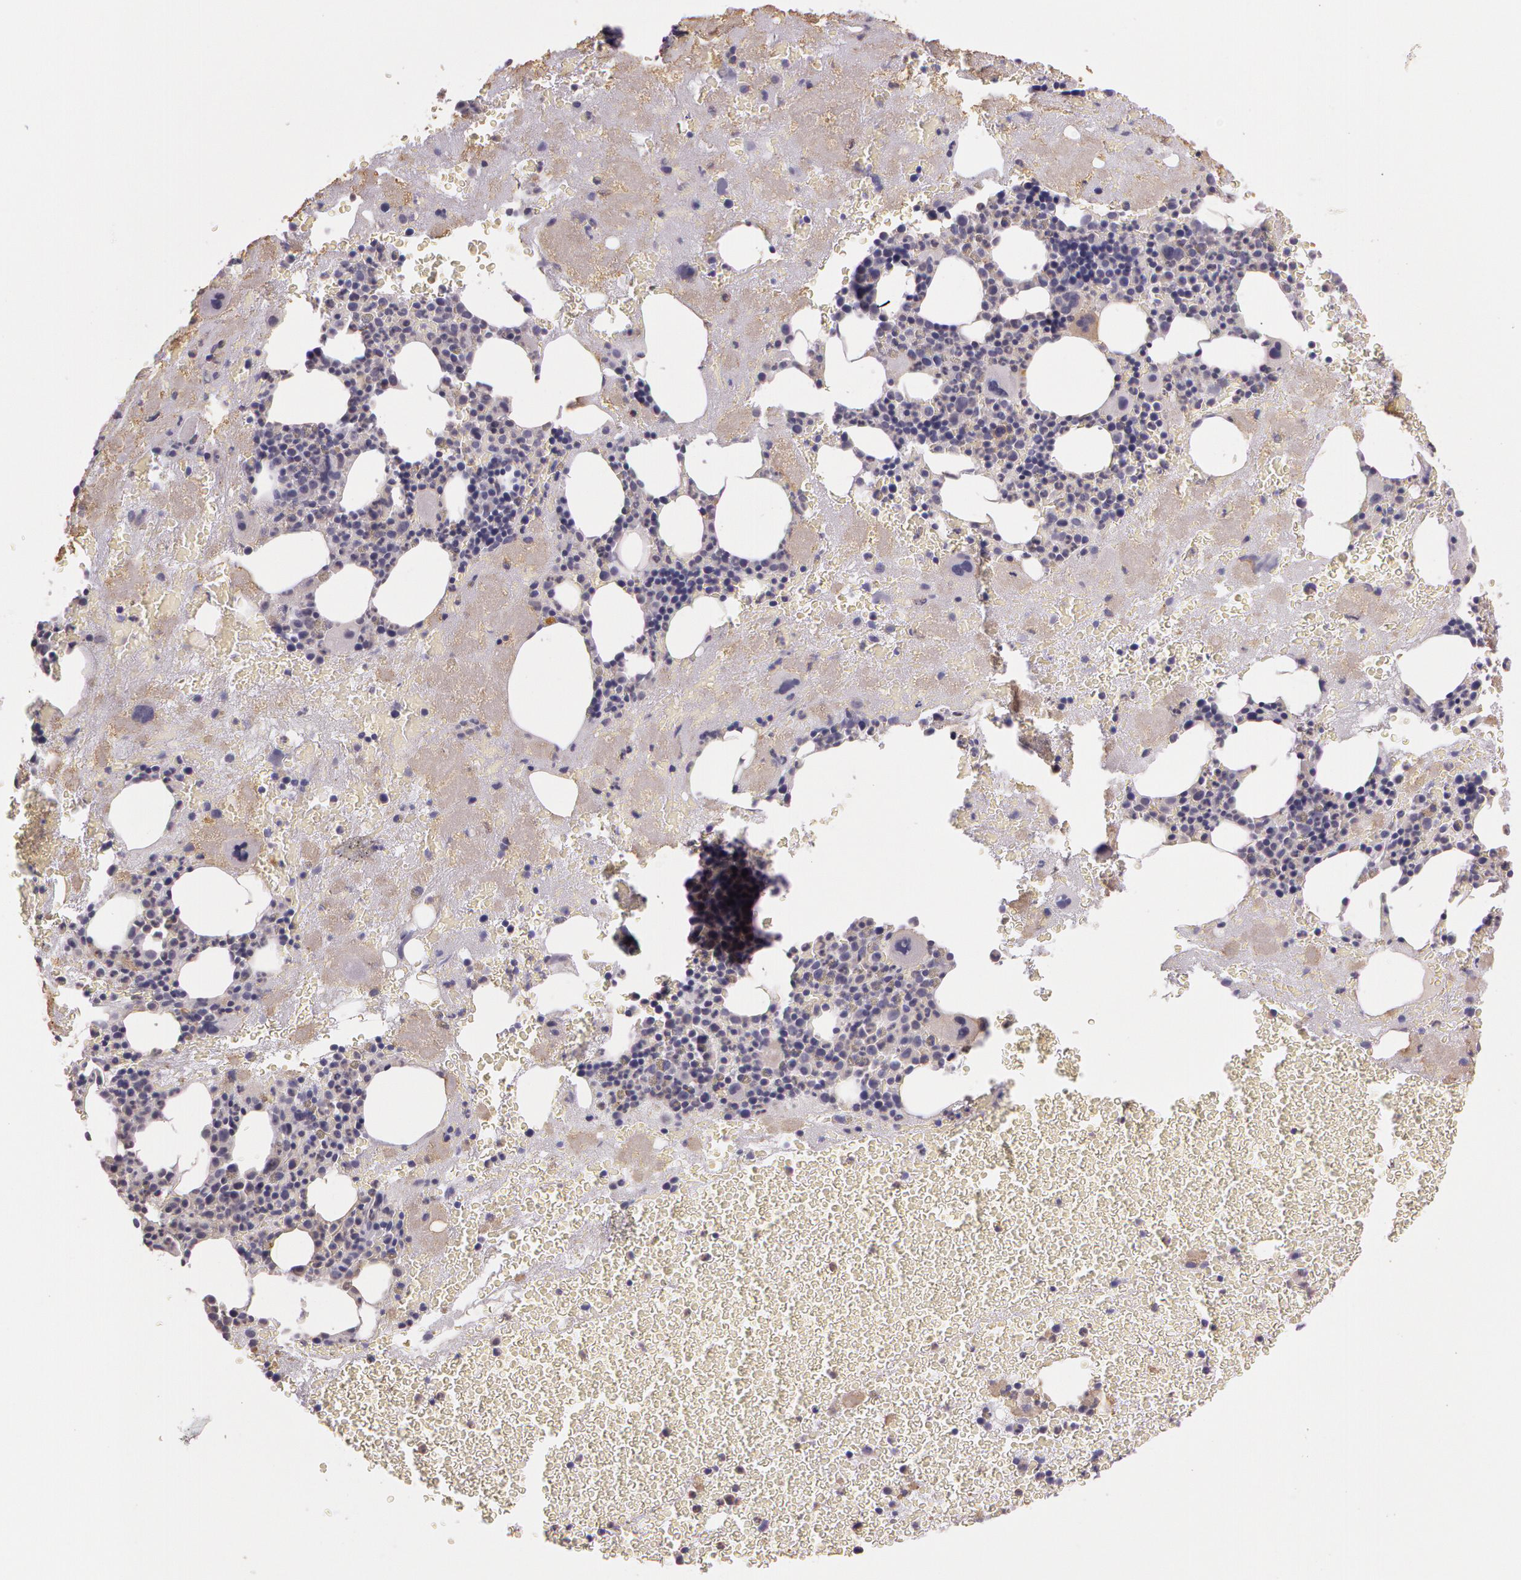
{"staining": {"intensity": "negative", "quantity": "none", "location": "none"}, "tissue": "bone marrow", "cell_type": "Hematopoietic cells", "image_type": "normal", "snomed": [{"axis": "morphology", "description": "Normal tissue, NOS"}, {"axis": "topography", "description": "Bone marrow"}], "caption": "A histopathology image of bone marrow stained for a protein demonstrates no brown staining in hematopoietic cells.", "gene": "G2E3", "patient": {"sex": "male", "age": 76}}